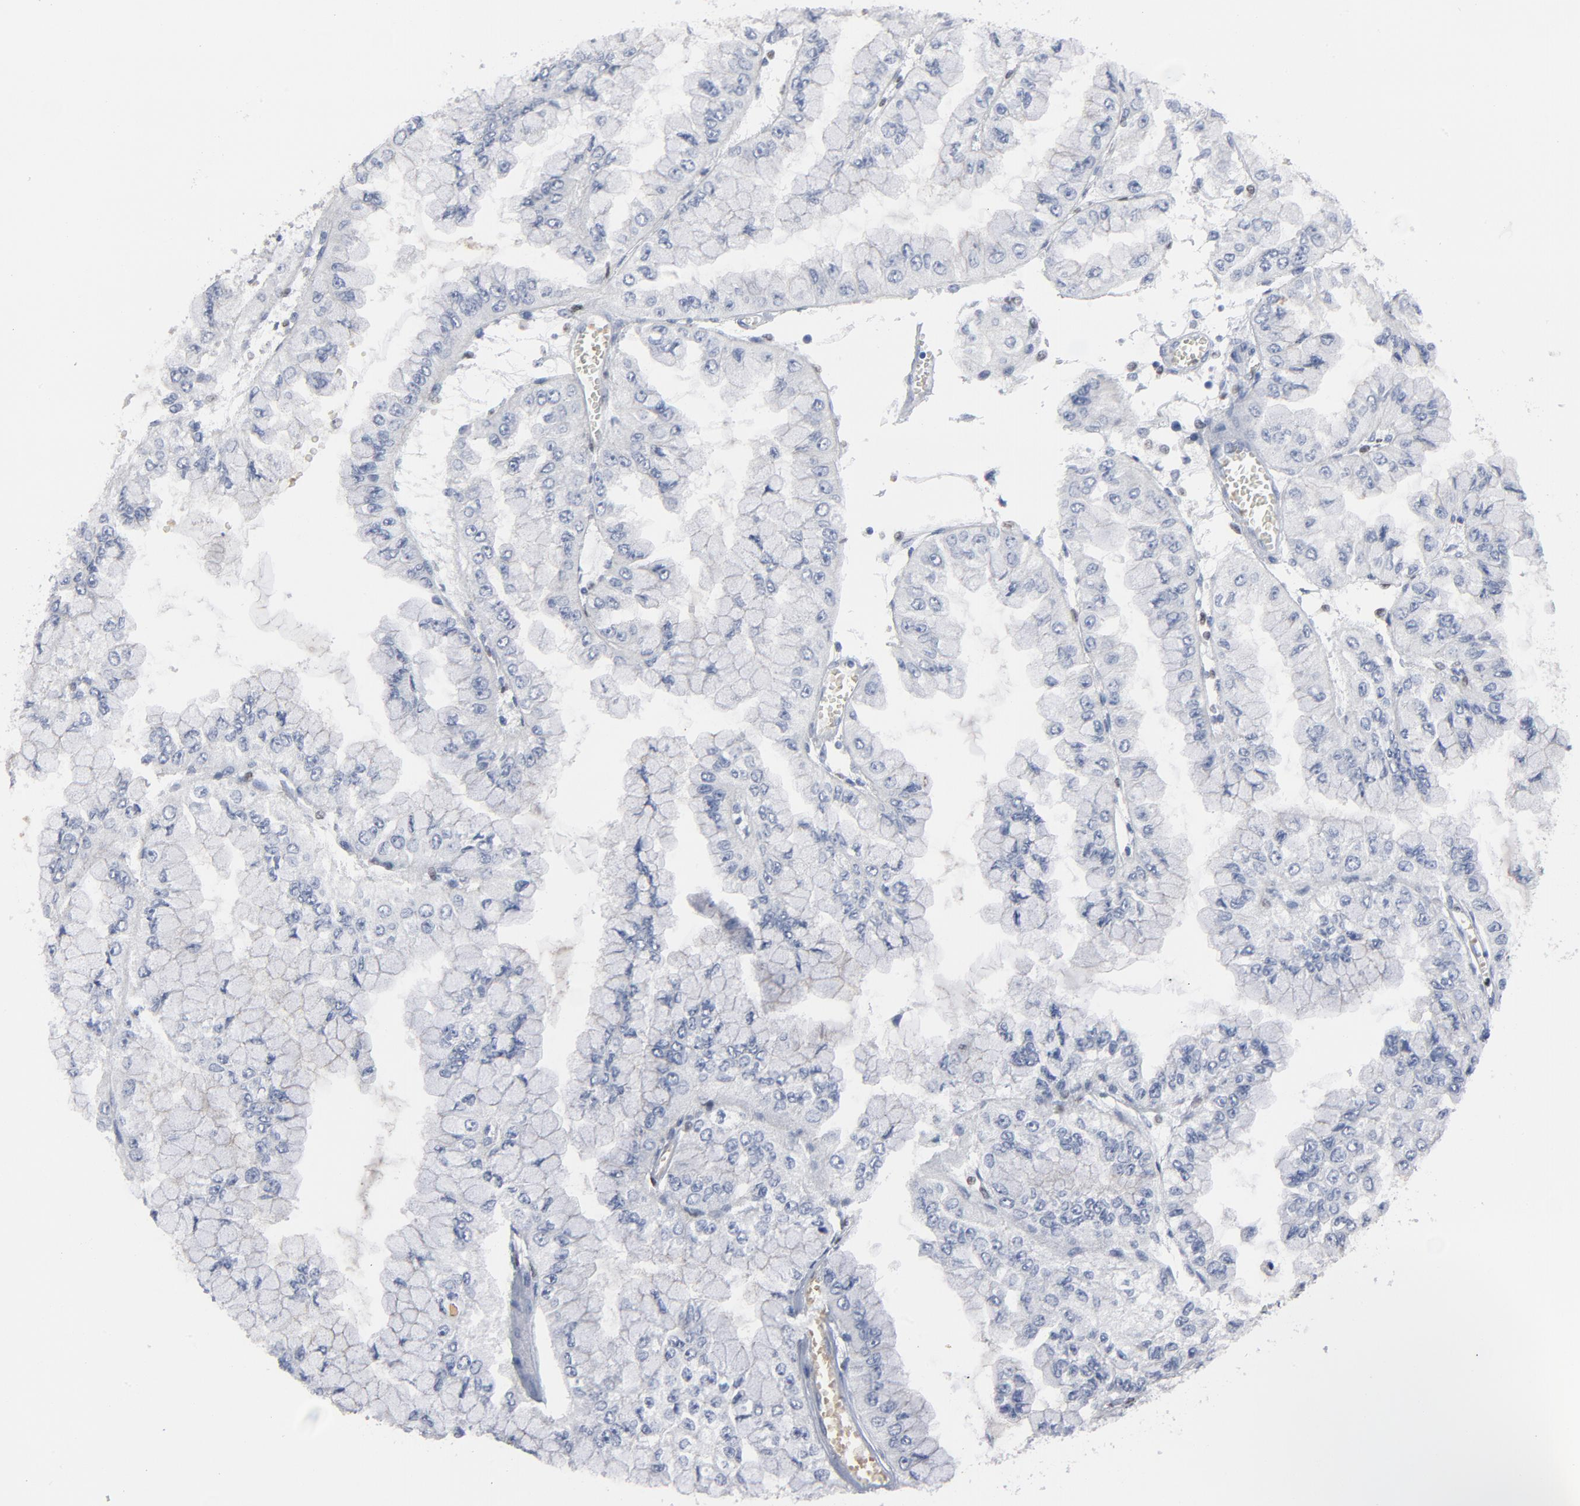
{"staining": {"intensity": "negative", "quantity": "none", "location": "none"}, "tissue": "liver cancer", "cell_type": "Tumor cells", "image_type": "cancer", "snomed": [{"axis": "morphology", "description": "Cholangiocarcinoma"}, {"axis": "topography", "description": "Liver"}], "caption": "Immunohistochemistry photomicrograph of human liver cancer (cholangiocarcinoma) stained for a protein (brown), which displays no positivity in tumor cells. (Stains: DAB IHC with hematoxylin counter stain, Microscopy: brightfield microscopy at high magnification).", "gene": "SPI1", "patient": {"sex": "female", "age": 79}}